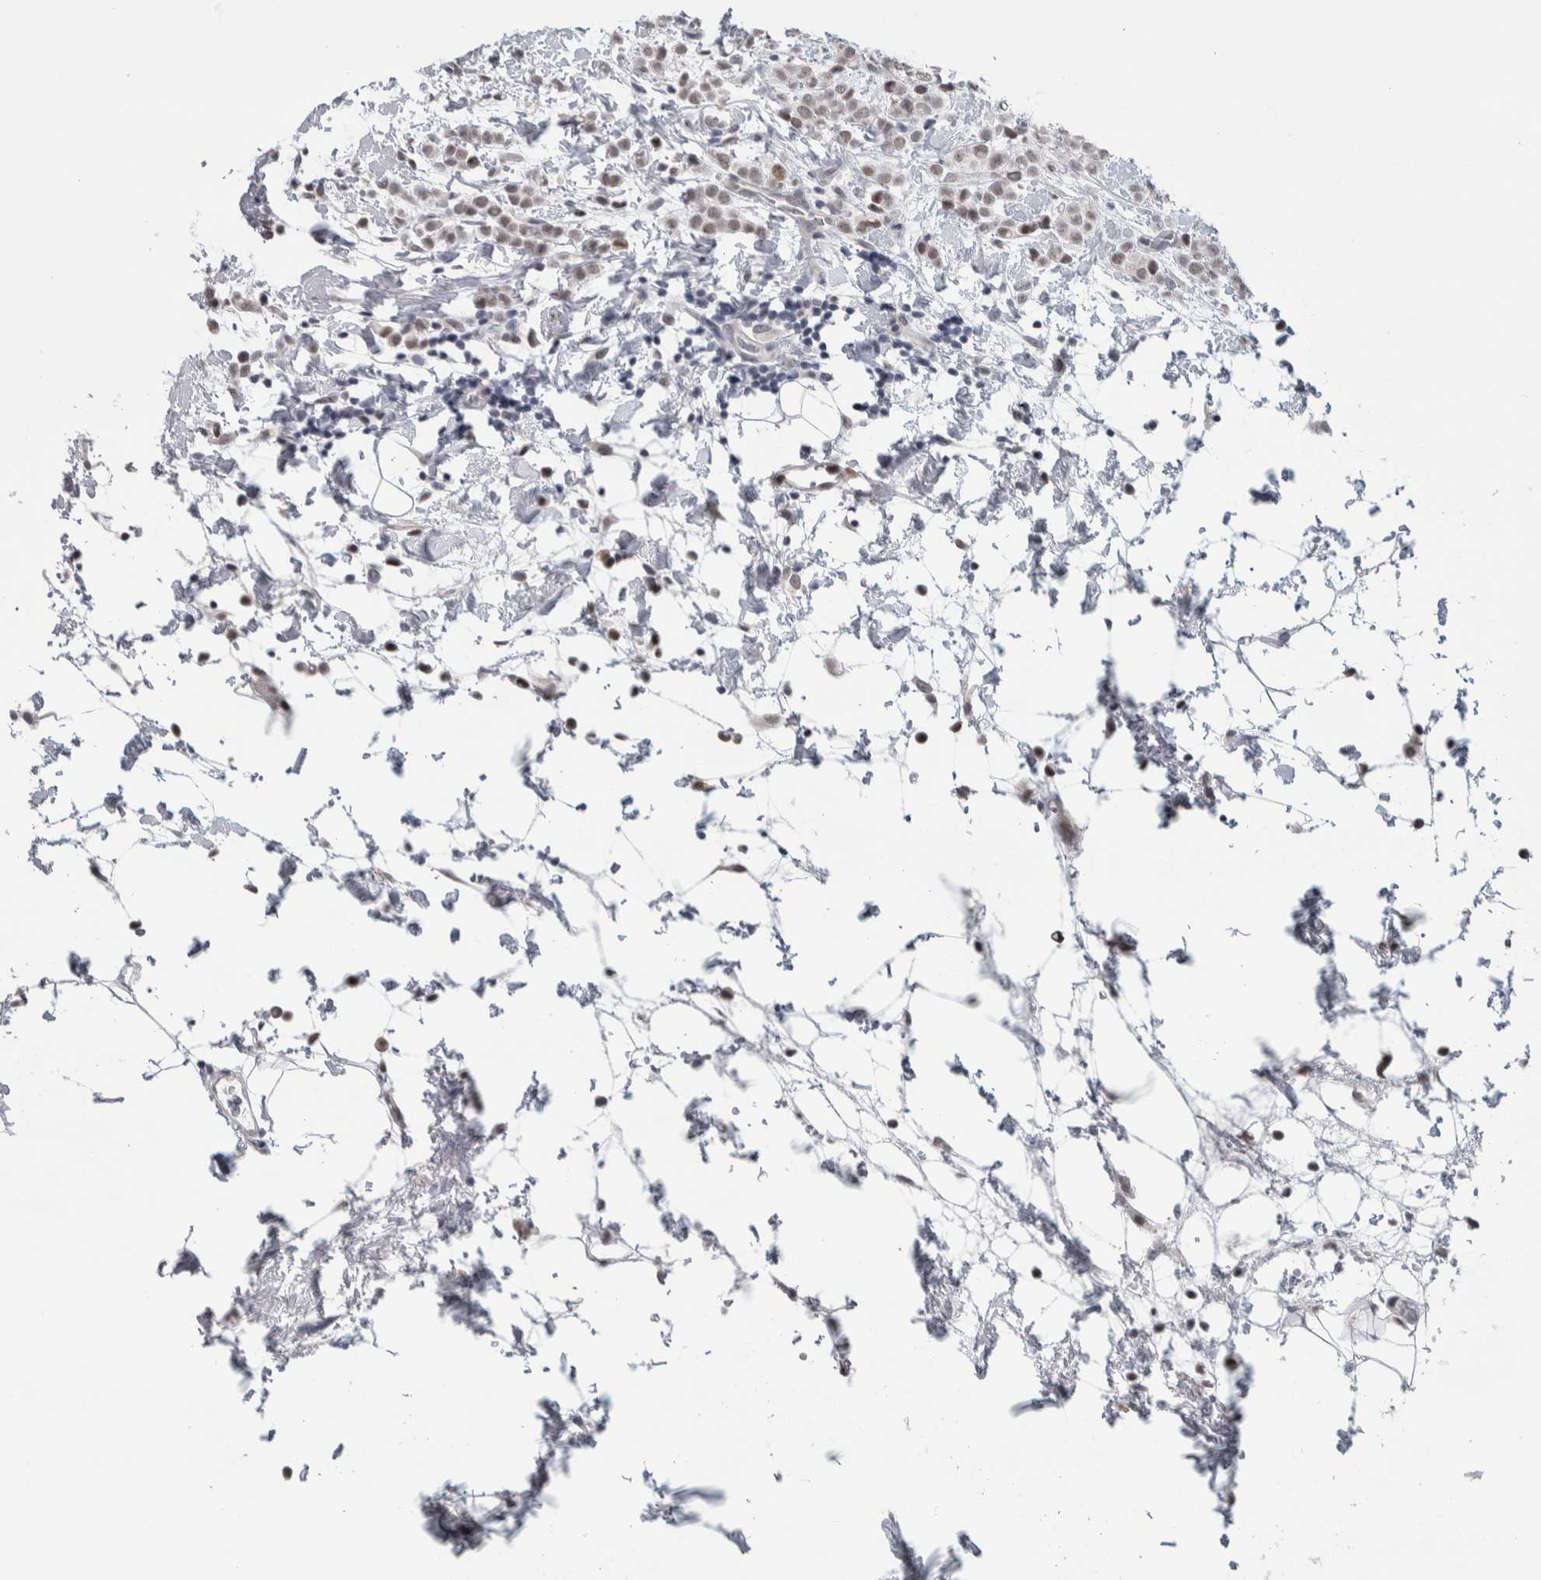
{"staining": {"intensity": "weak", "quantity": "25%-75%", "location": "cytoplasmic/membranous"}, "tissue": "breast cancer", "cell_type": "Tumor cells", "image_type": "cancer", "snomed": [{"axis": "morphology", "description": "Lobular carcinoma"}, {"axis": "topography", "description": "Breast"}], "caption": "This micrograph exhibits immunohistochemistry (IHC) staining of lobular carcinoma (breast), with low weak cytoplasmic/membranous staining in about 25%-75% of tumor cells.", "gene": "HEXIM2", "patient": {"sex": "female", "age": 50}}